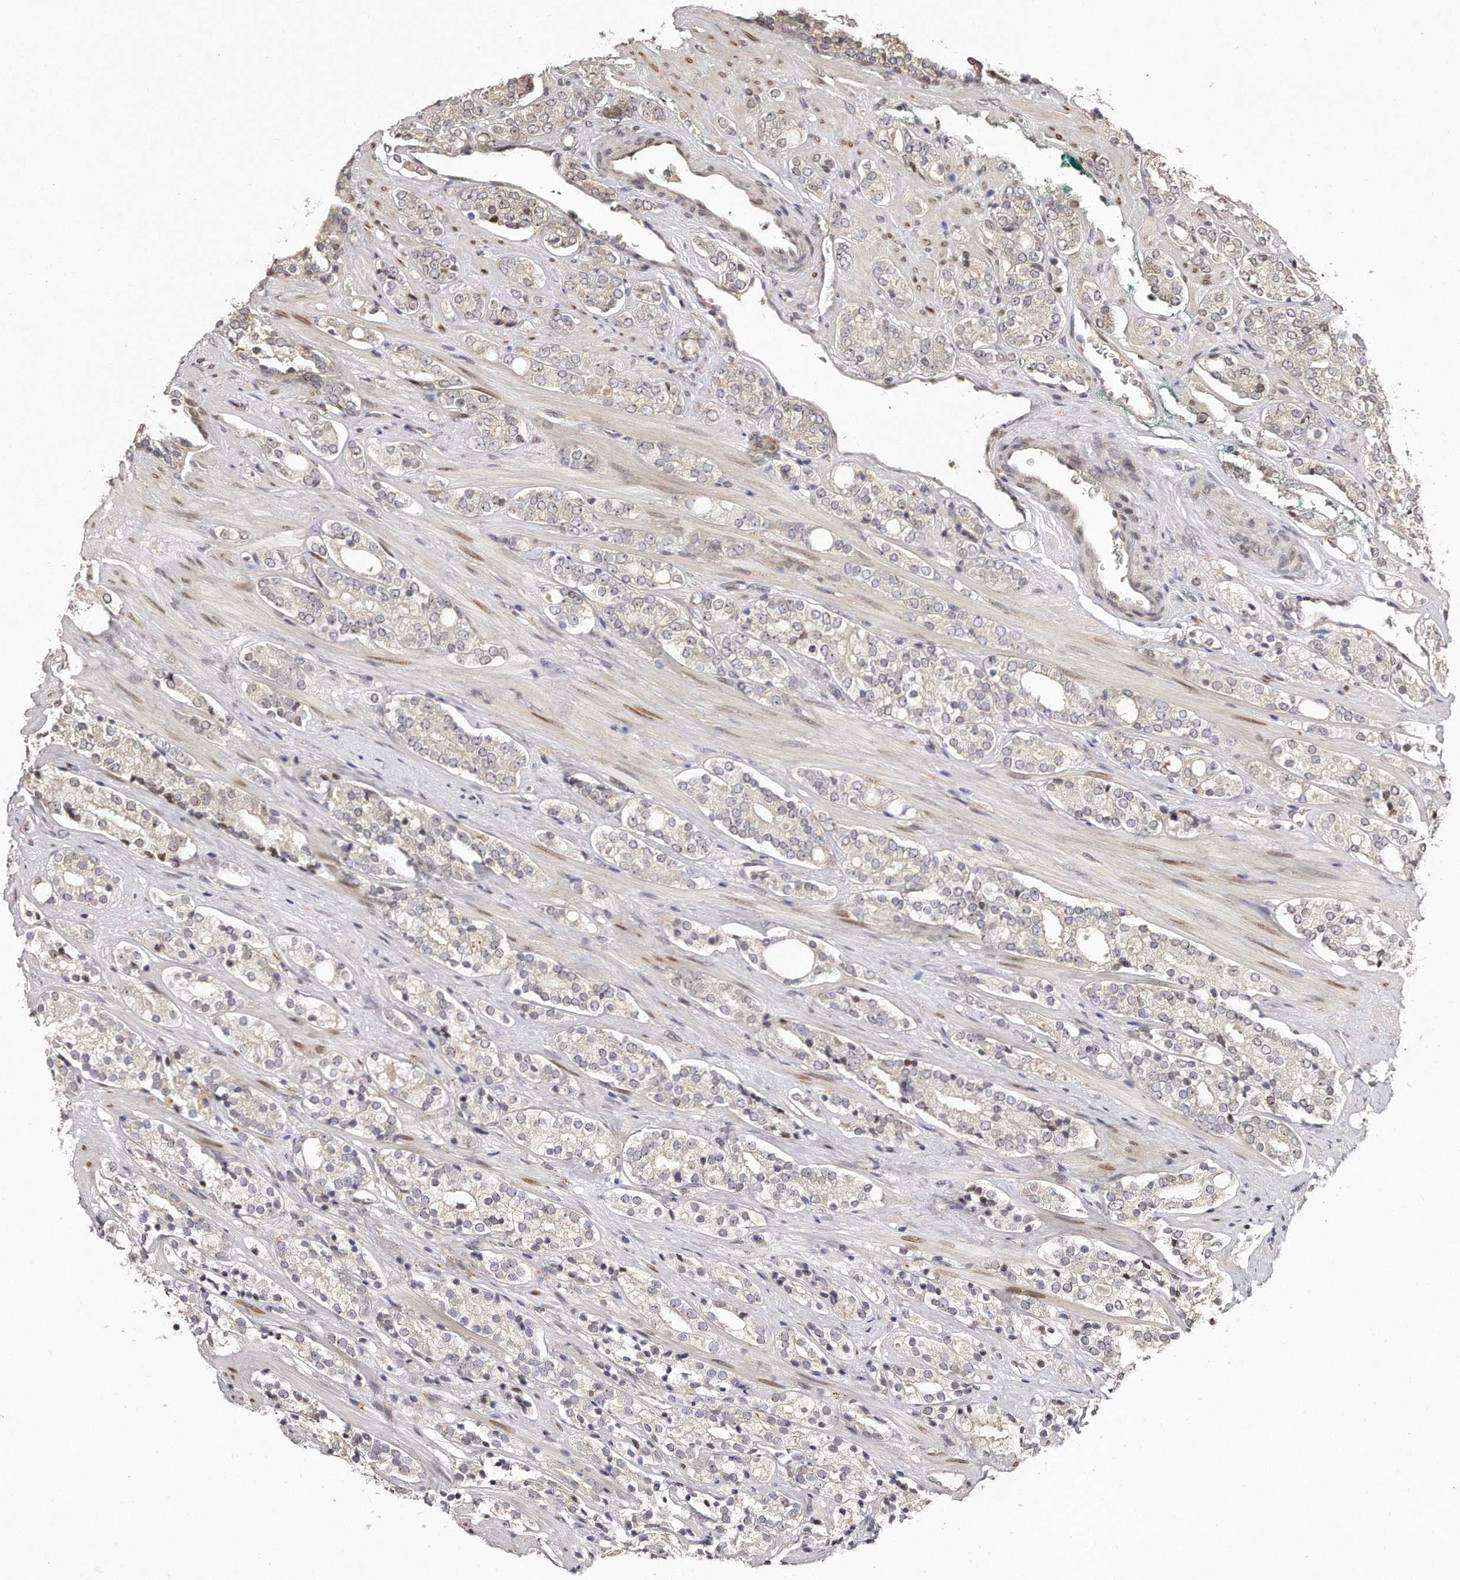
{"staining": {"intensity": "negative", "quantity": "none", "location": "none"}, "tissue": "prostate cancer", "cell_type": "Tumor cells", "image_type": "cancer", "snomed": [{"axis": "morphology", "description": "Adenocarcinoma, High grade"}, {"axis": "topography", "description": "Prostate"}], "caption": "A micrograph of prostate cancer stained for a protein shows no brown staining in tumor cells.", "gene": "HASPIN", "patient": {"sex": "male", "age": 71}}